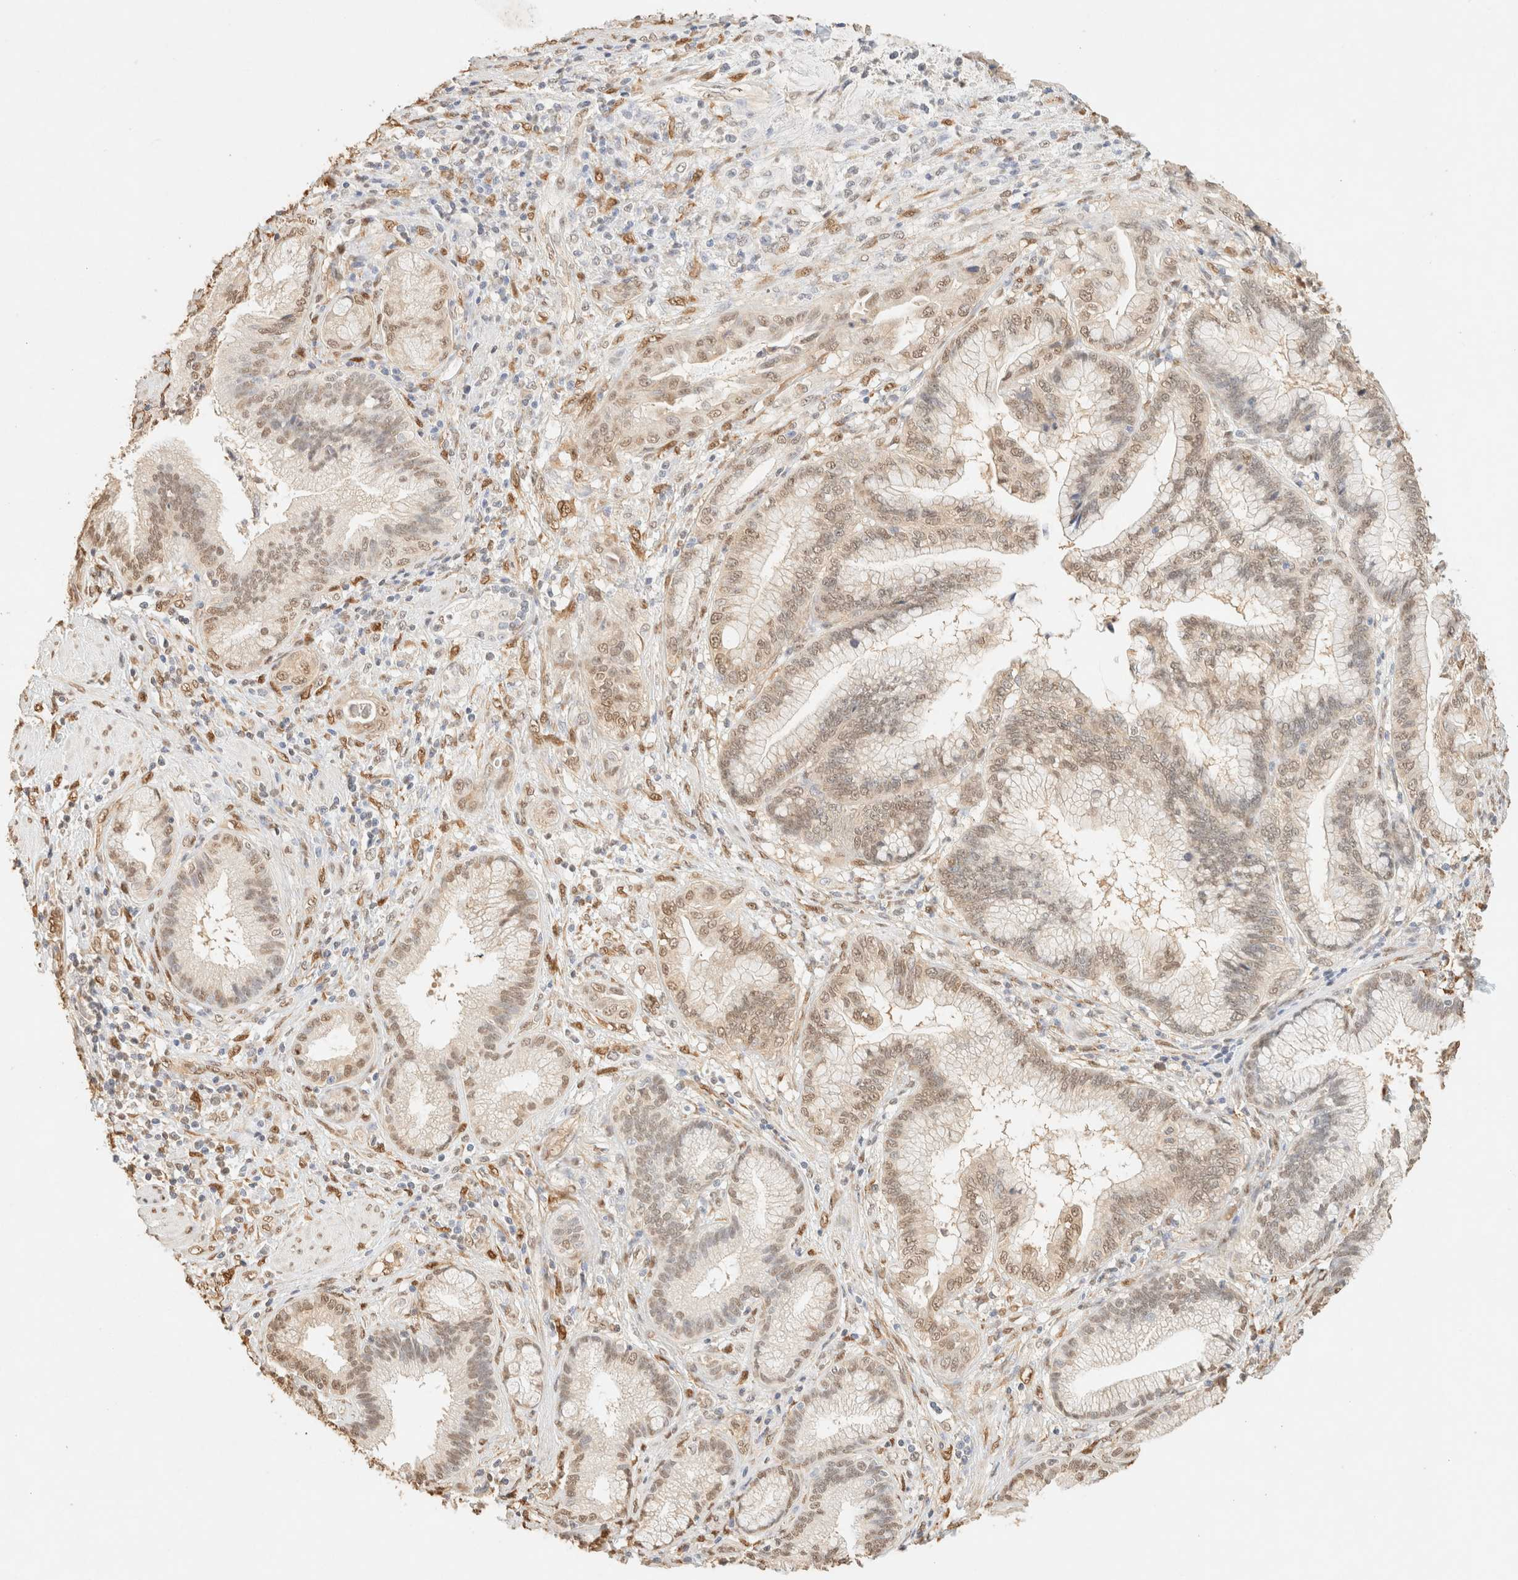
{"staining": {"intensity": "weak", "quantity": ">75%", "location": "nuclear"}, "tissue": "pancreatic cancer", "cell_type": "Tumor cells", "image_type": "cancer", "snomed": [{"axis": "morphology", "description": "Adenocarcinoma, NOS"}, {"axis": "topography", "description": "Pancreas"}], "caption": "Protein analysis of pancreatic cancer tissue demonstrates weak nuclear positivity in about >75% of tumor cells. The protein is stained brown, and the nuclei are stained in blue (DAB IHC with brightfield microscopy, high magnification).", "gene": "S100A13", "patient": {"sex": "female", "age": 64}}